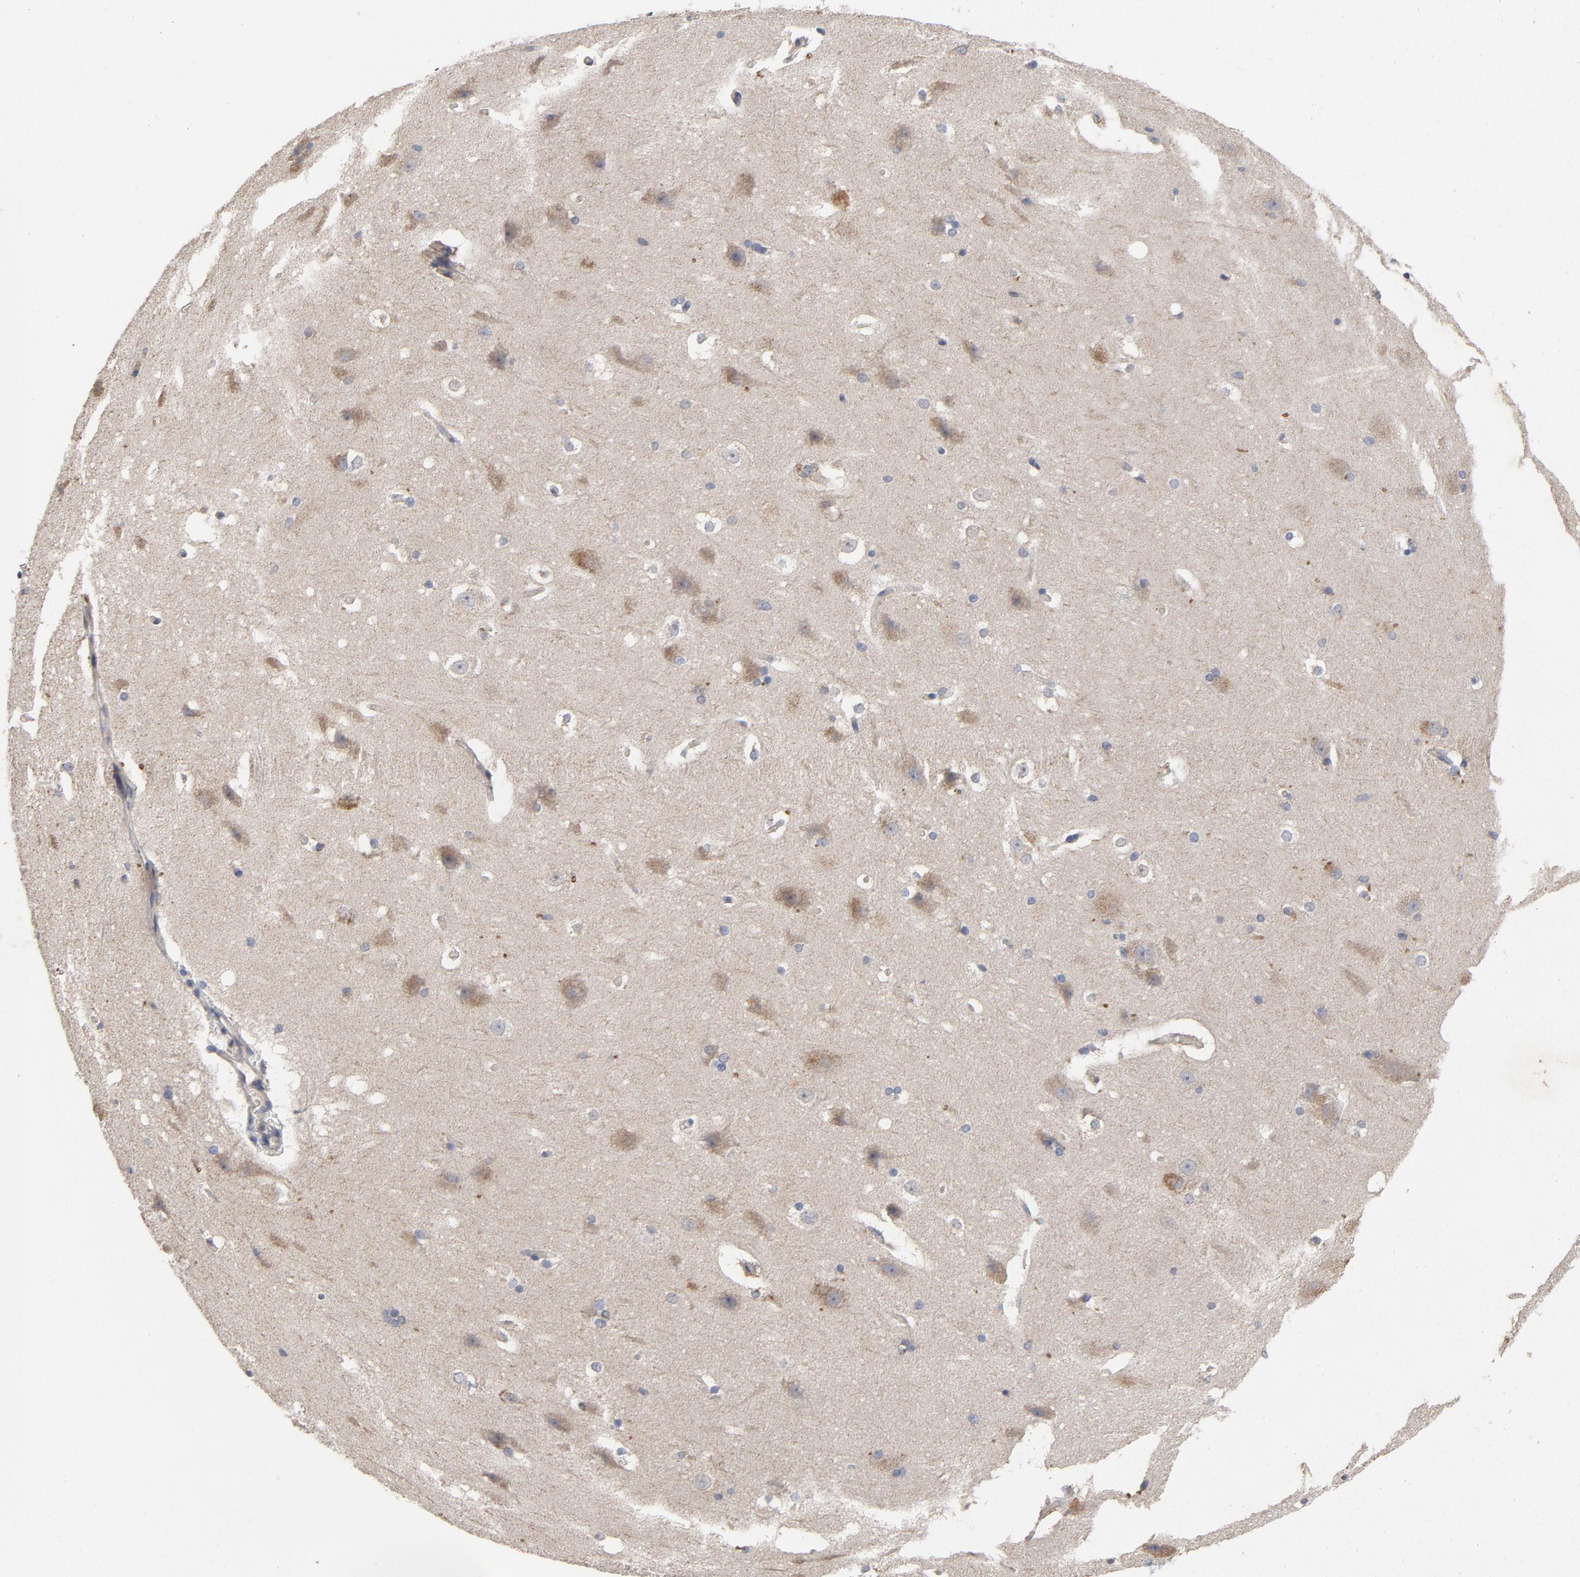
{"staining": {"intensity": "negative", "quantity": "none", "location": "none"}, "tissue": "hippocampus", "cell_type": "Glial cells", "image_type": "normal", "snomed": [{"axis": "morphology", "description": "Normal tissue, NOS"}, {"axis": "topography", "description": "Hippocampus"}], "caption": "Protein analysis of normal hippocampus shows no significant staining in glial cells. (DAB (3,3'-diaminobenzidine) immunohistochemistry (IHC) visualized using brightfield microscopy, high magnification).", "gene": "CCDC134", "patient": {"sex": "female", "age": 19}}